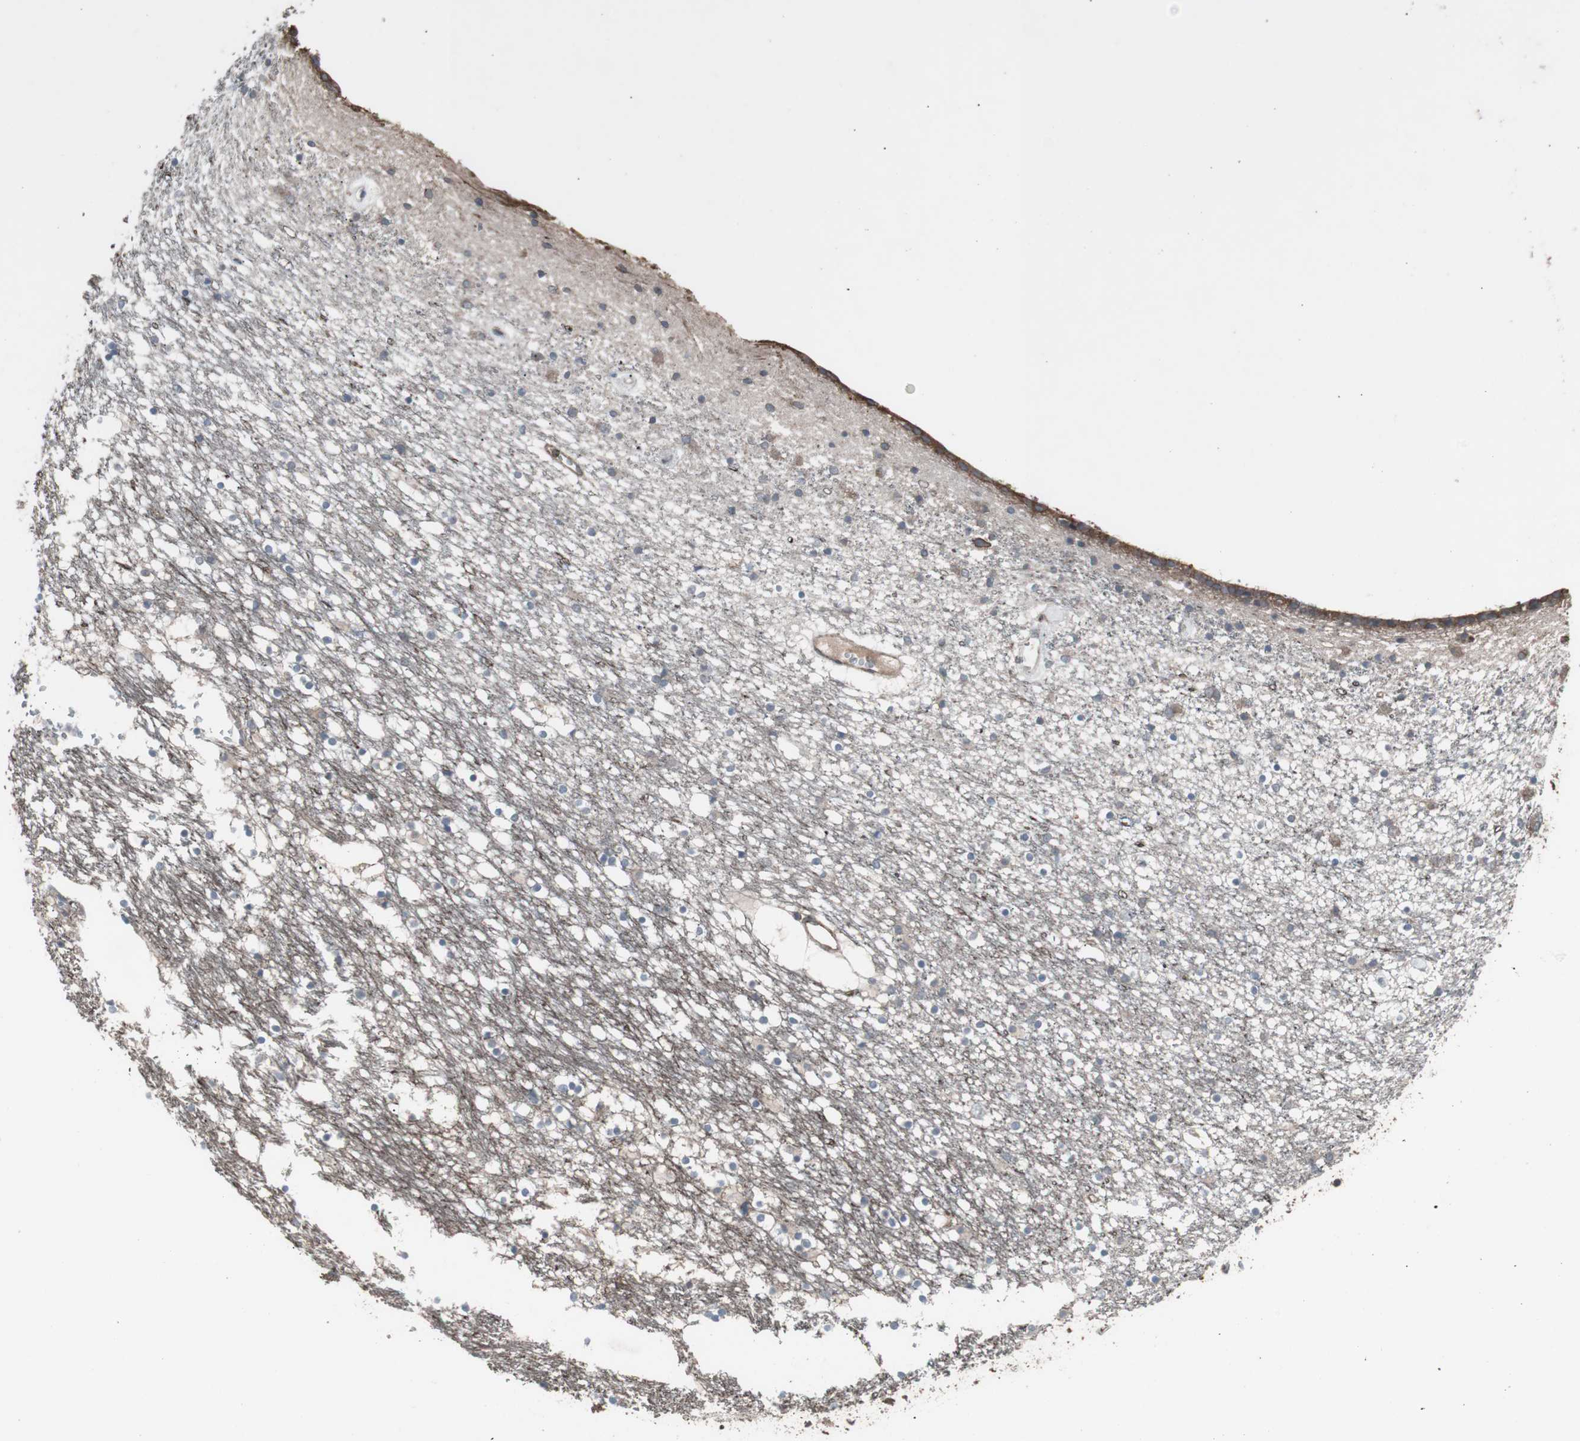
{"staining": {"intensity": "negative", "quantity": "none", "location": "none"}, "tissue": "caudate", "cell_type": "Glial cells", "image_type": "normal", "snomed": [{"axis": "morphology", "description": "Normal tissue, NOS"}, {"axis": "topography", "description": "Lateral ventricle wall"}], "caption": "This is a micrograph of immunohistochemistry staining of normal caudate, which shows no staining in glial cells. The staining was performed using DAB (3,3'-diaminobenzidine) to visualize the protein expression in brown, while the nuclei were stained in blue with hematoxylin (Magnification: 20x).", "gene": "SSTR2", "patient": {"sex": "male", "age": 45}}